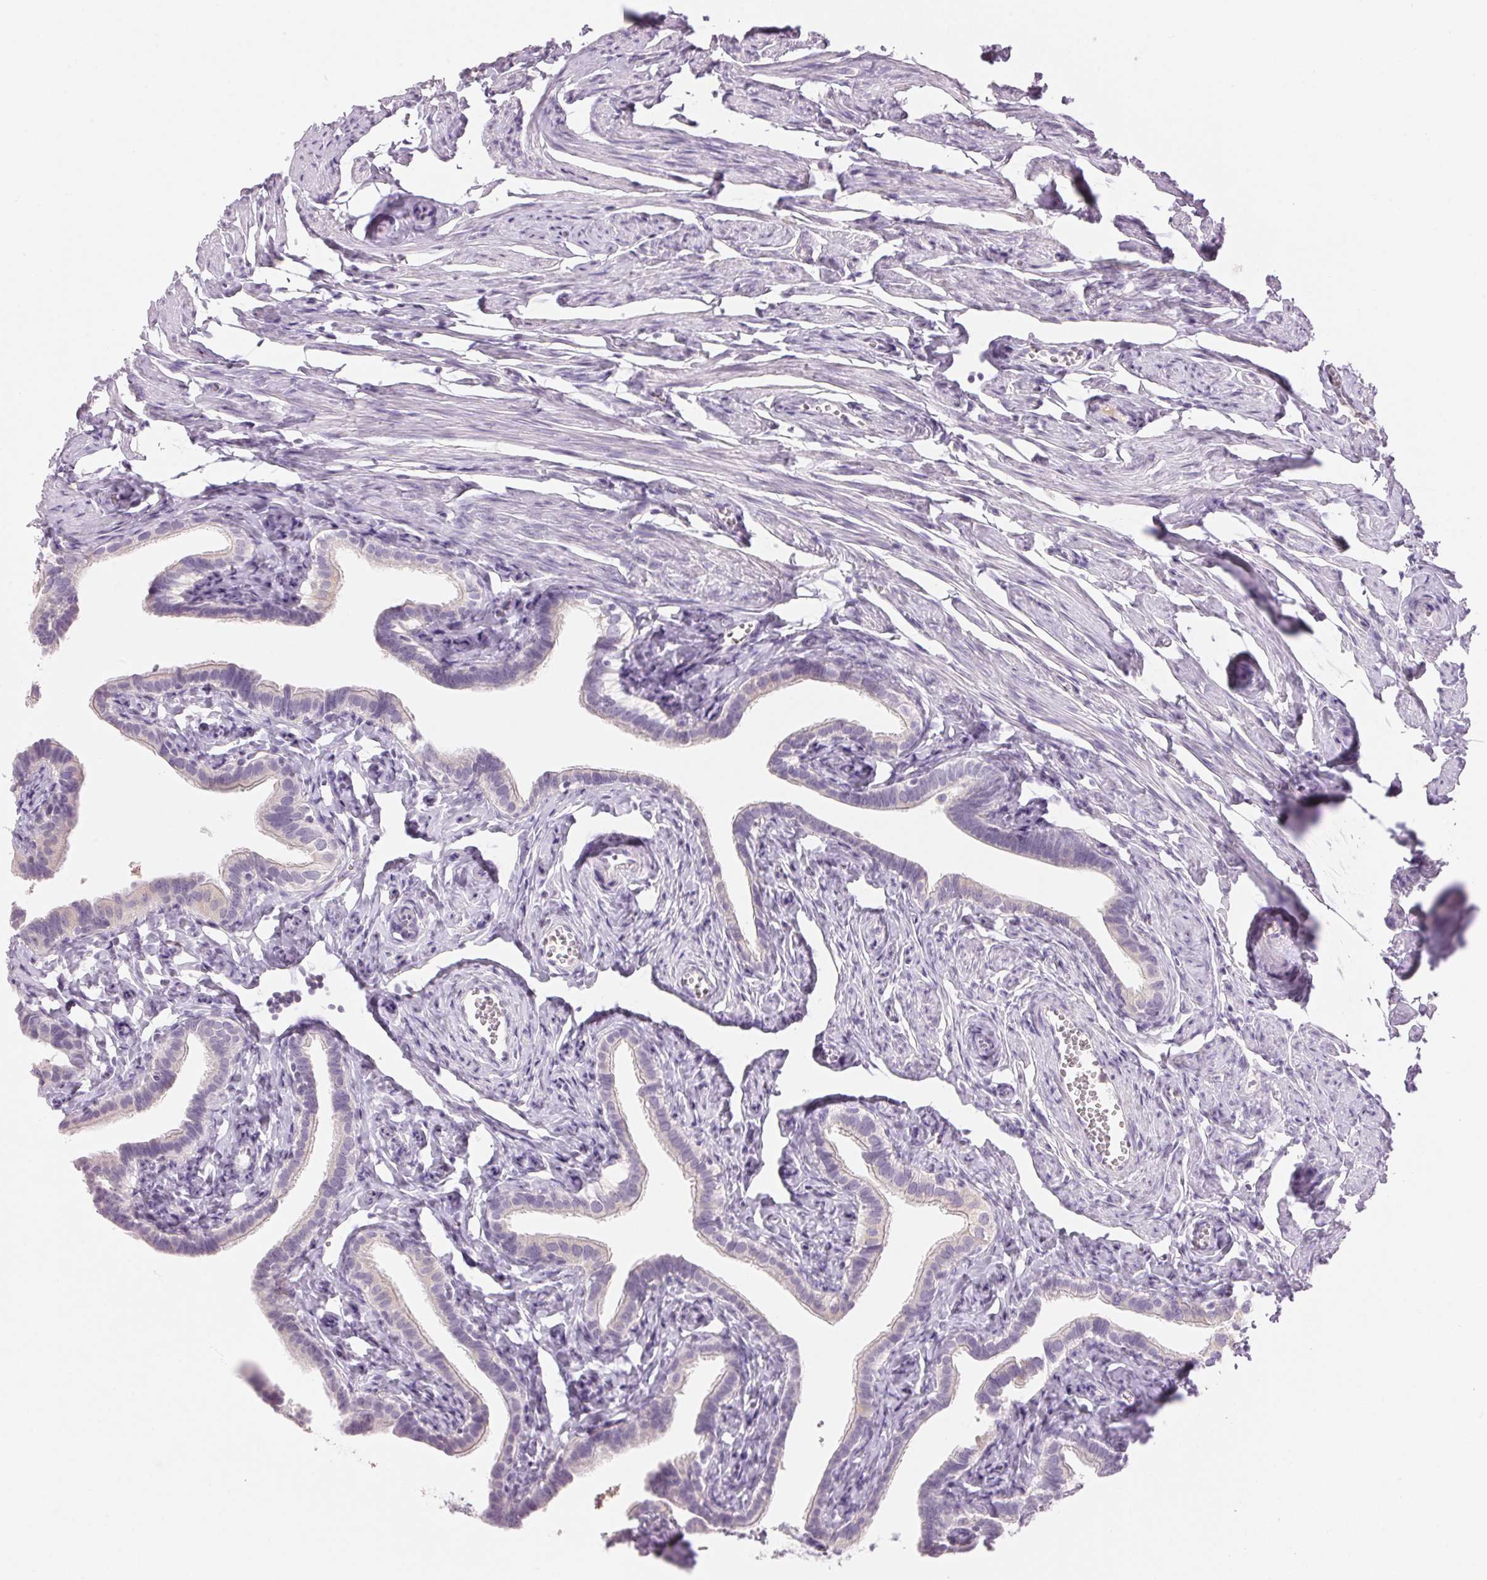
{"staining": {"intensity": "negative", "quantity": "none", "location": "none"}, "tissue": "fallopian tube", "cell_type": "Glandular cells", "image_type": "normal", "snomed": [{"axis": "morphology", "description": "Normal tissue, NOS"}, {"axis": "topography", "description": "Fallopian tube"}], "caption": "Micrograph shows no significant protein staining in glandular cells of benign fallopian tube. (DAB (3,3'-diaminobenzidine) immunohistochemistry, high magnification).", "gene": "CYP11B1", "patient": {"sex": "female", "age": 41}}